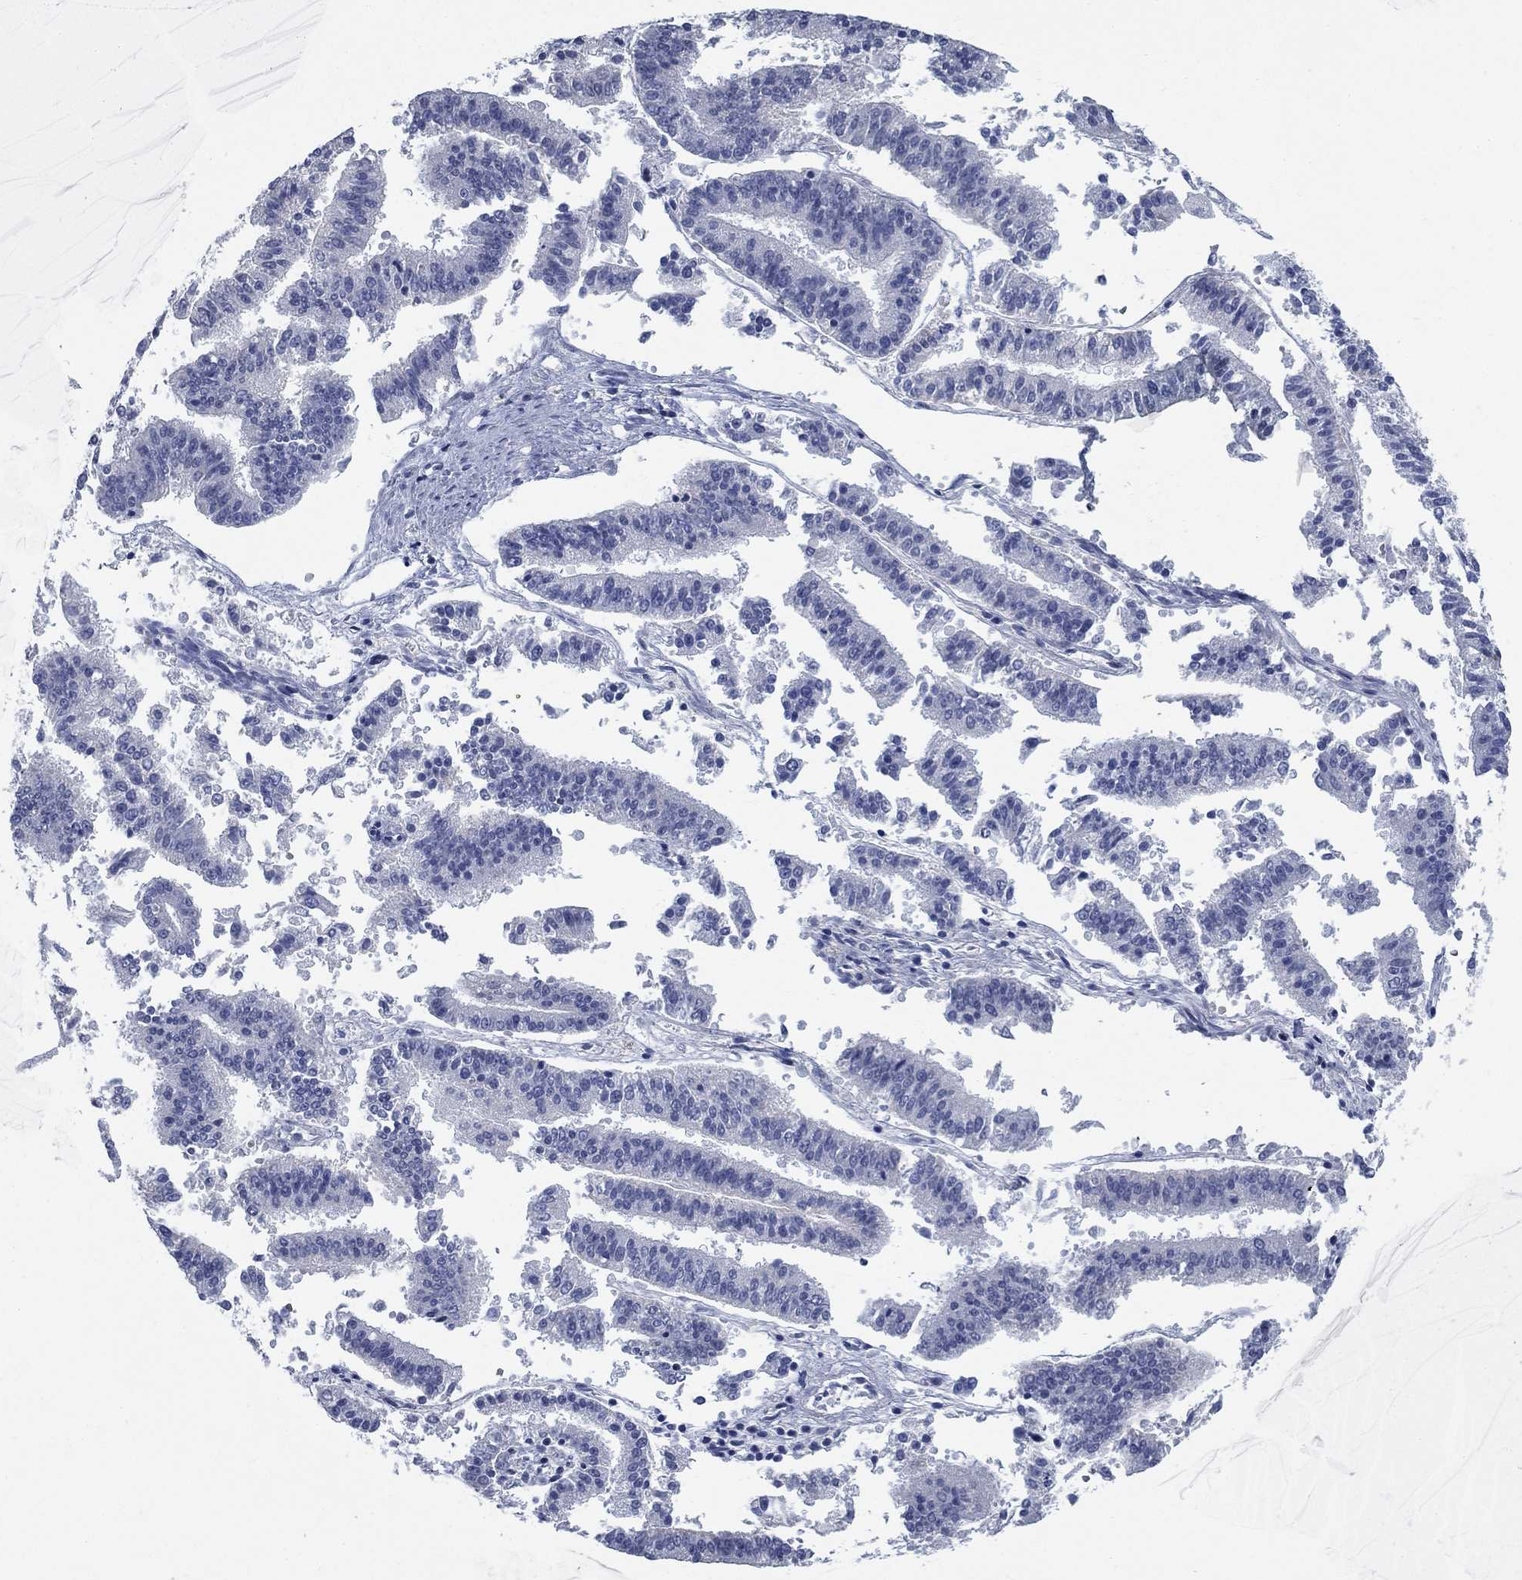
{"staining": {"intensity": "negative", "quantity": "none", "location": "none"}, "tissue": "endometrial cancer", "cell_type": "Tumor cells", "image_type": "cancer", "snomed": [{"axis": "morphology", "description": "Adenocarcinoma, NOS"}, {"axis": "topography", "description": "Endometrium"}], "caption": "This is an immunohistochemistry (IHC) histopathology image of endometrial adenocarcinoma. There is no expression in tumor cells.", "gene": "DNER", "patient": {"sex": "female", "age": 66}}